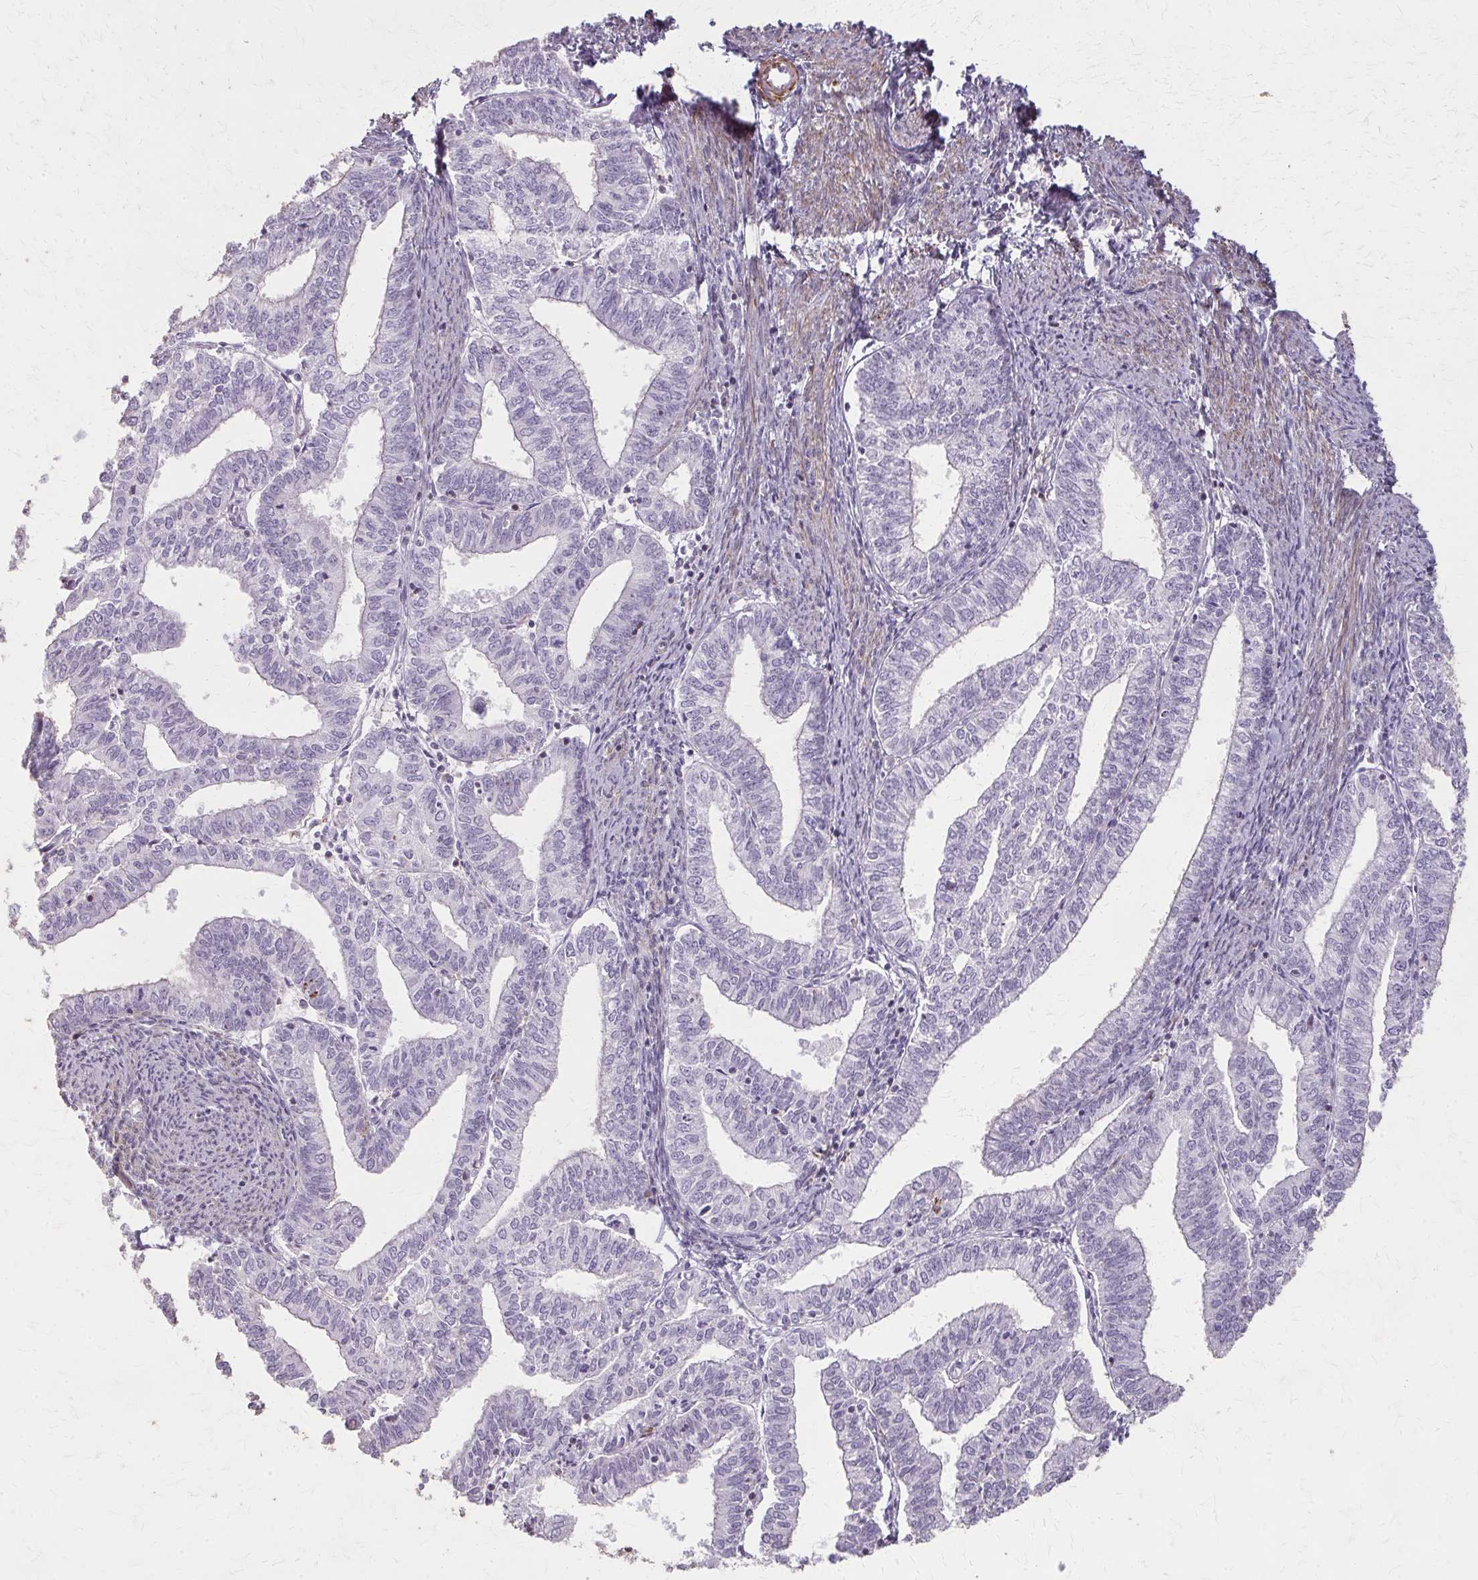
{"staining": {"intensity": "negative", "quantity": "none", "location": "none"}, "tissue": "endometrial cancer", "cell_type": "Tumor cells", "image_type": "cancer", "snomed": [{"axis": "morphology", "description": "Adenocarcinoma, NOS"}, {"axis": "topography", "description": "Endometrium"}], "caption": "Immunohistochemical staining of endometrial cancer (adenocarcinoma) reveals no significant expression in tumor cells.", "gene": "TENM4", "patient": {"sex": "female", "age": 61}}